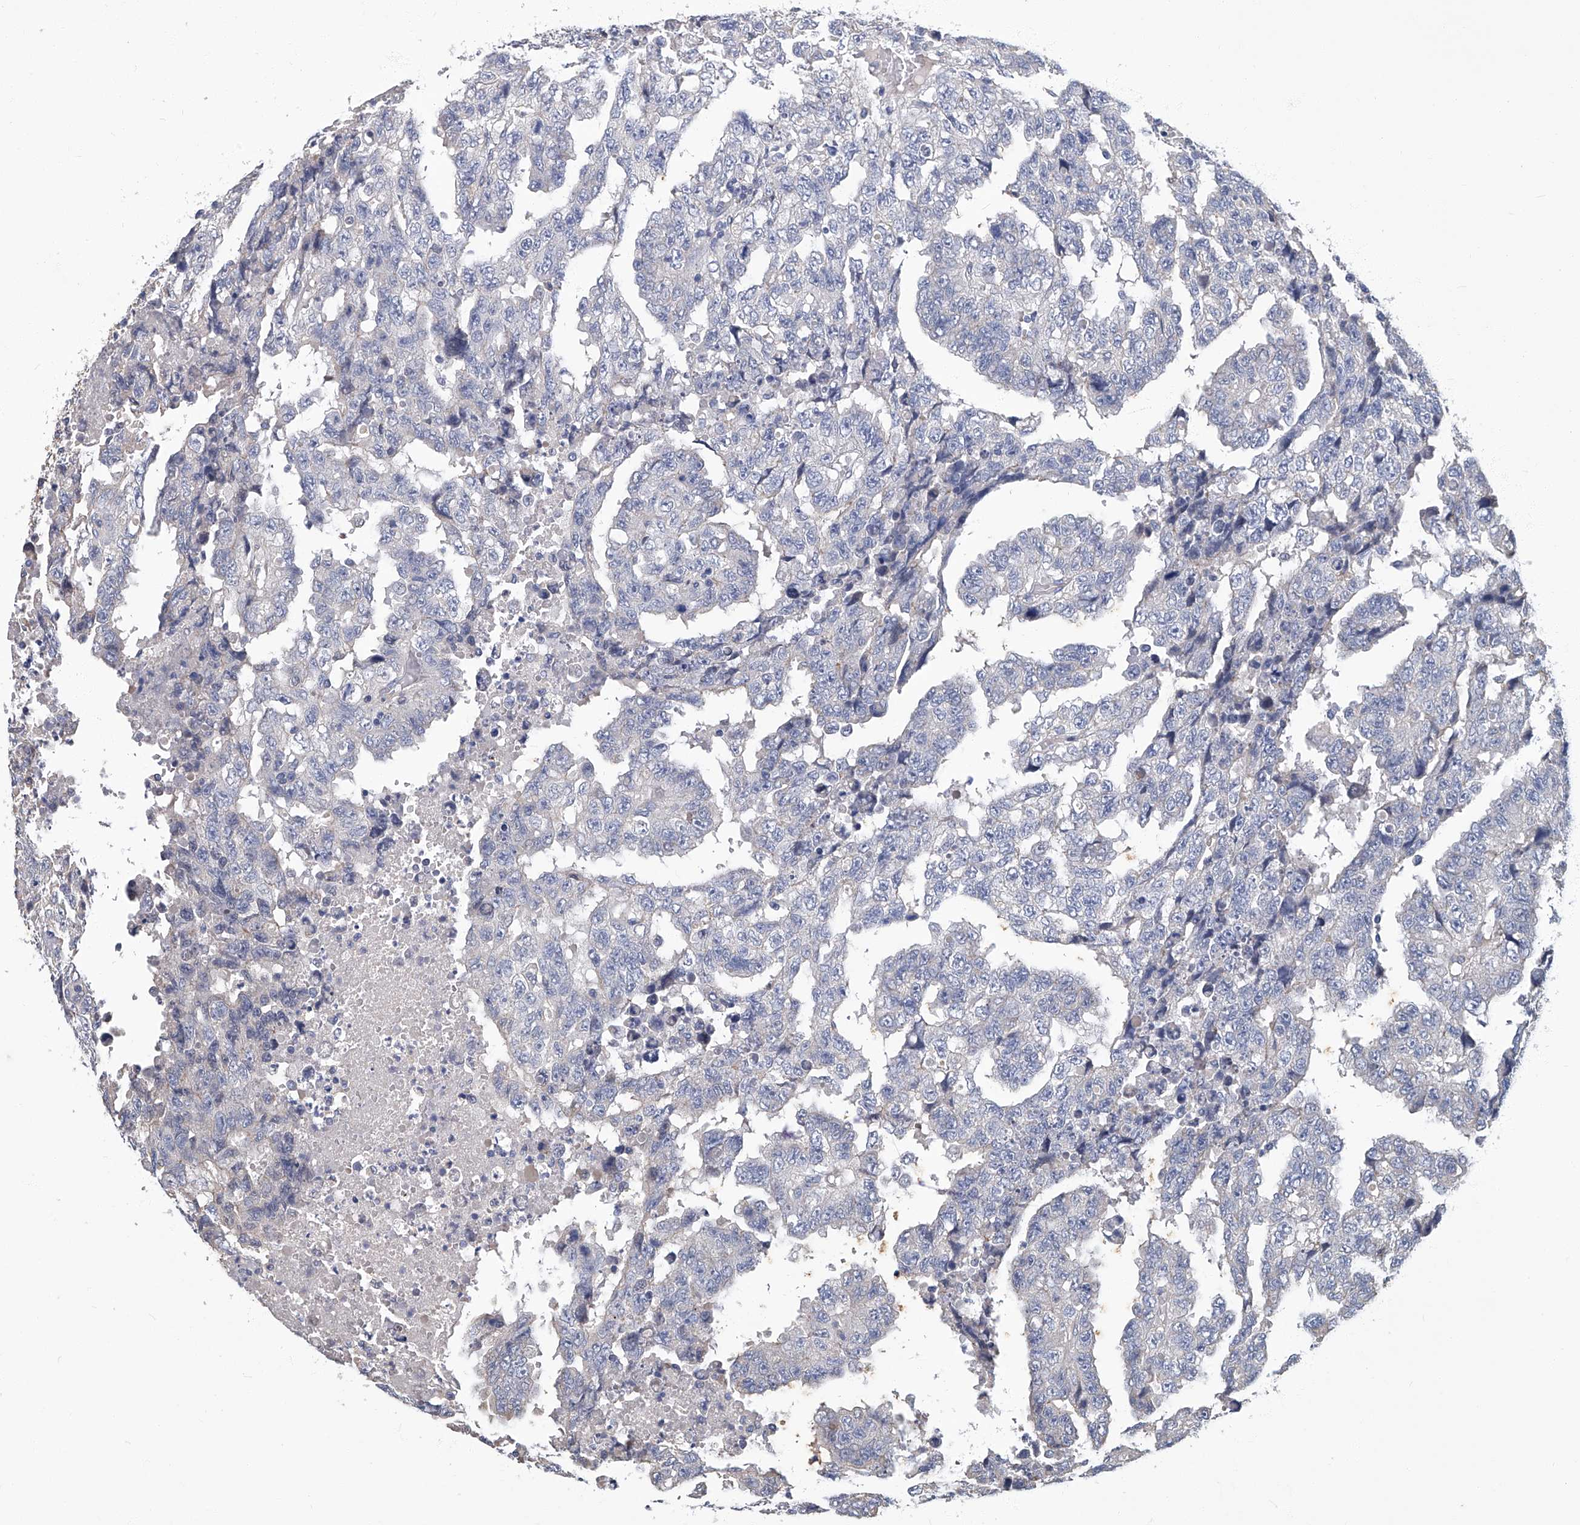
{"staining": {"intensity": "negative", "quantity": "none", "location": "none"}, "tissue": "testis cancer", "cell_type": "Tumor cells", "image_type": "cancer", "snomed": [{"axis": "morphology", "description": "Necrosis, NOS"}, {"axis": "morphology", "description": "Carcinoma, Embryonal, NOS"}, {"axis": "topography", "description": "Testis"}], "caption": "A high-resolution micrograph shows immunohistochemistry (IHC) staining of testis cancer, which reveals no significant positivity in tumor cells.", "gene": "TGFBR1", "patient": {"sex": "male", "age": 19}}